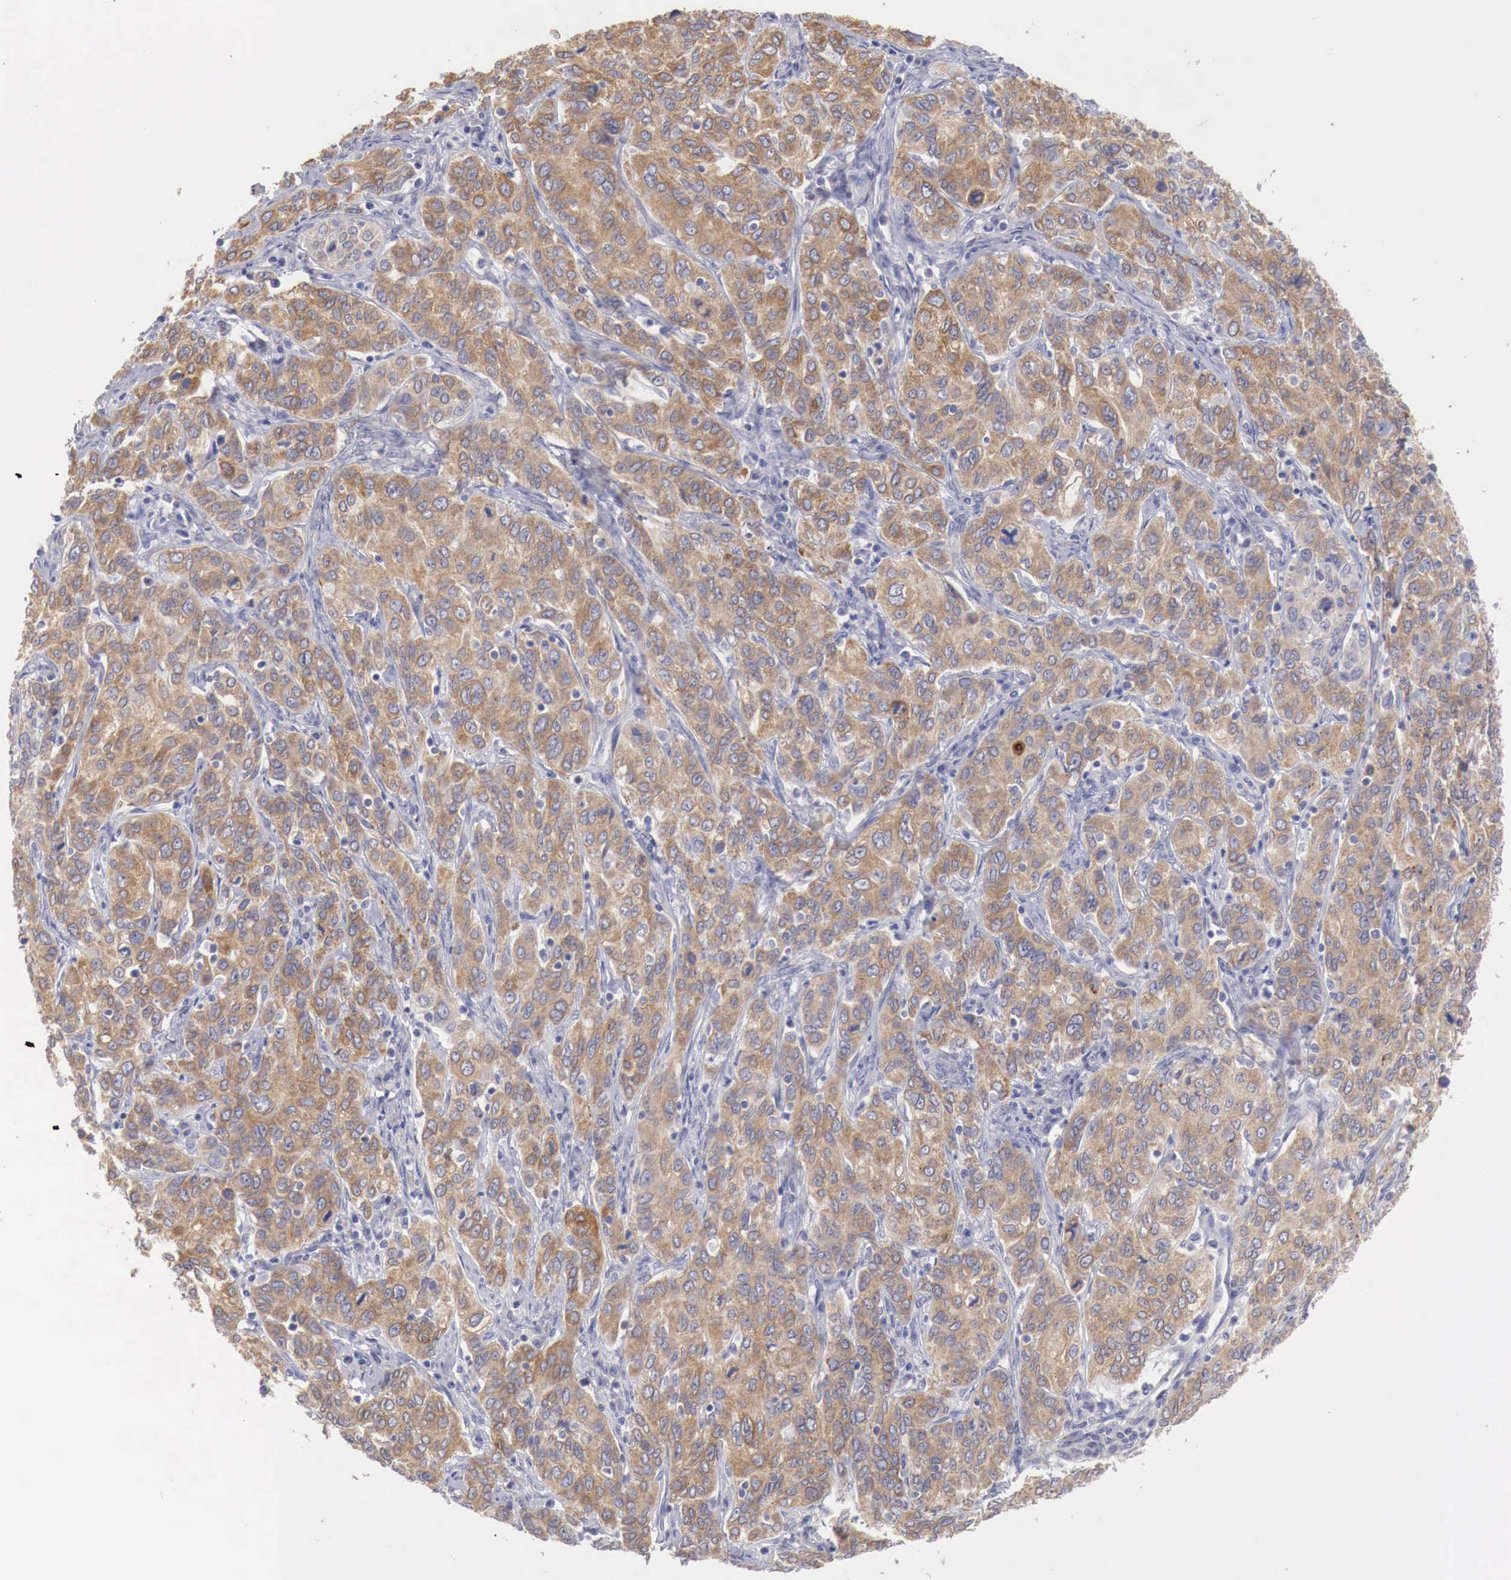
{"staining": {"intensity": "moderate", "quantity": ">75%", "location": "cytoplasmic/membranous"}, "tissue": "cervical cancer", "cell_type": "Tumor cells", "image_type": "cancer", "snomed": [{"axis": "morphology", "description": "Squamous cell carcinoma, NOS"}, {"axis": "topography", "description": "Cervix"}], "caption": "This histopathology image reveals immunohistochemistry (IHC) staining of squamous cell carcinoma (cervical), with medium moderate cytoplasmic/membranous positivity in about >75% of tumor cells.", "gene": "NSDHL", "patient": {"sex": "female", "age": 38}}